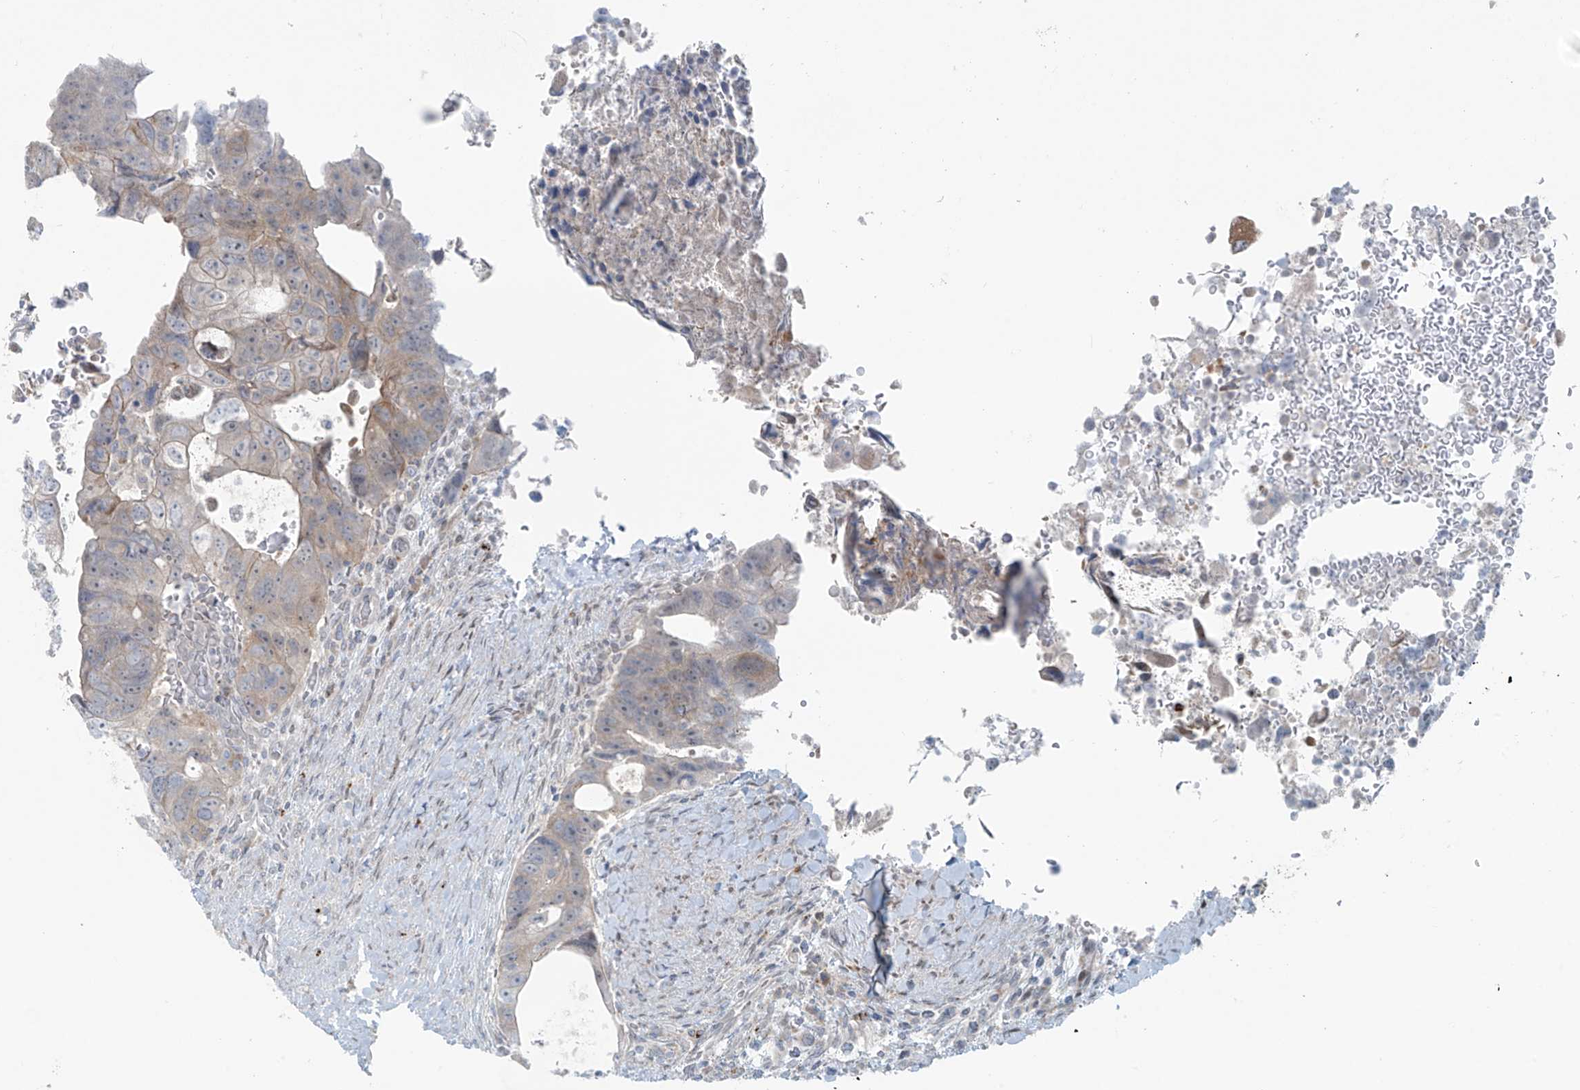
{"staining": {"intensity": "weak", "quantity": "<25%", "location": "cytoplasmic/membranous"}, "tissue": "colorectal cancer", "cell_type": "Tumor cells", "image_type": "cancer", "snomed": [{"axis": "morphology", "description": "Adenocarcinoma, NOS"}, {"axis": "topography", "description": "Rectum"}], "caption": "A micrograph of adenocarcinoma (colorectal) stained for a protein reveals no brown staining in tumor cells.", "gene": "PPAT", "patient": {"sex": "male", "age": 59}}